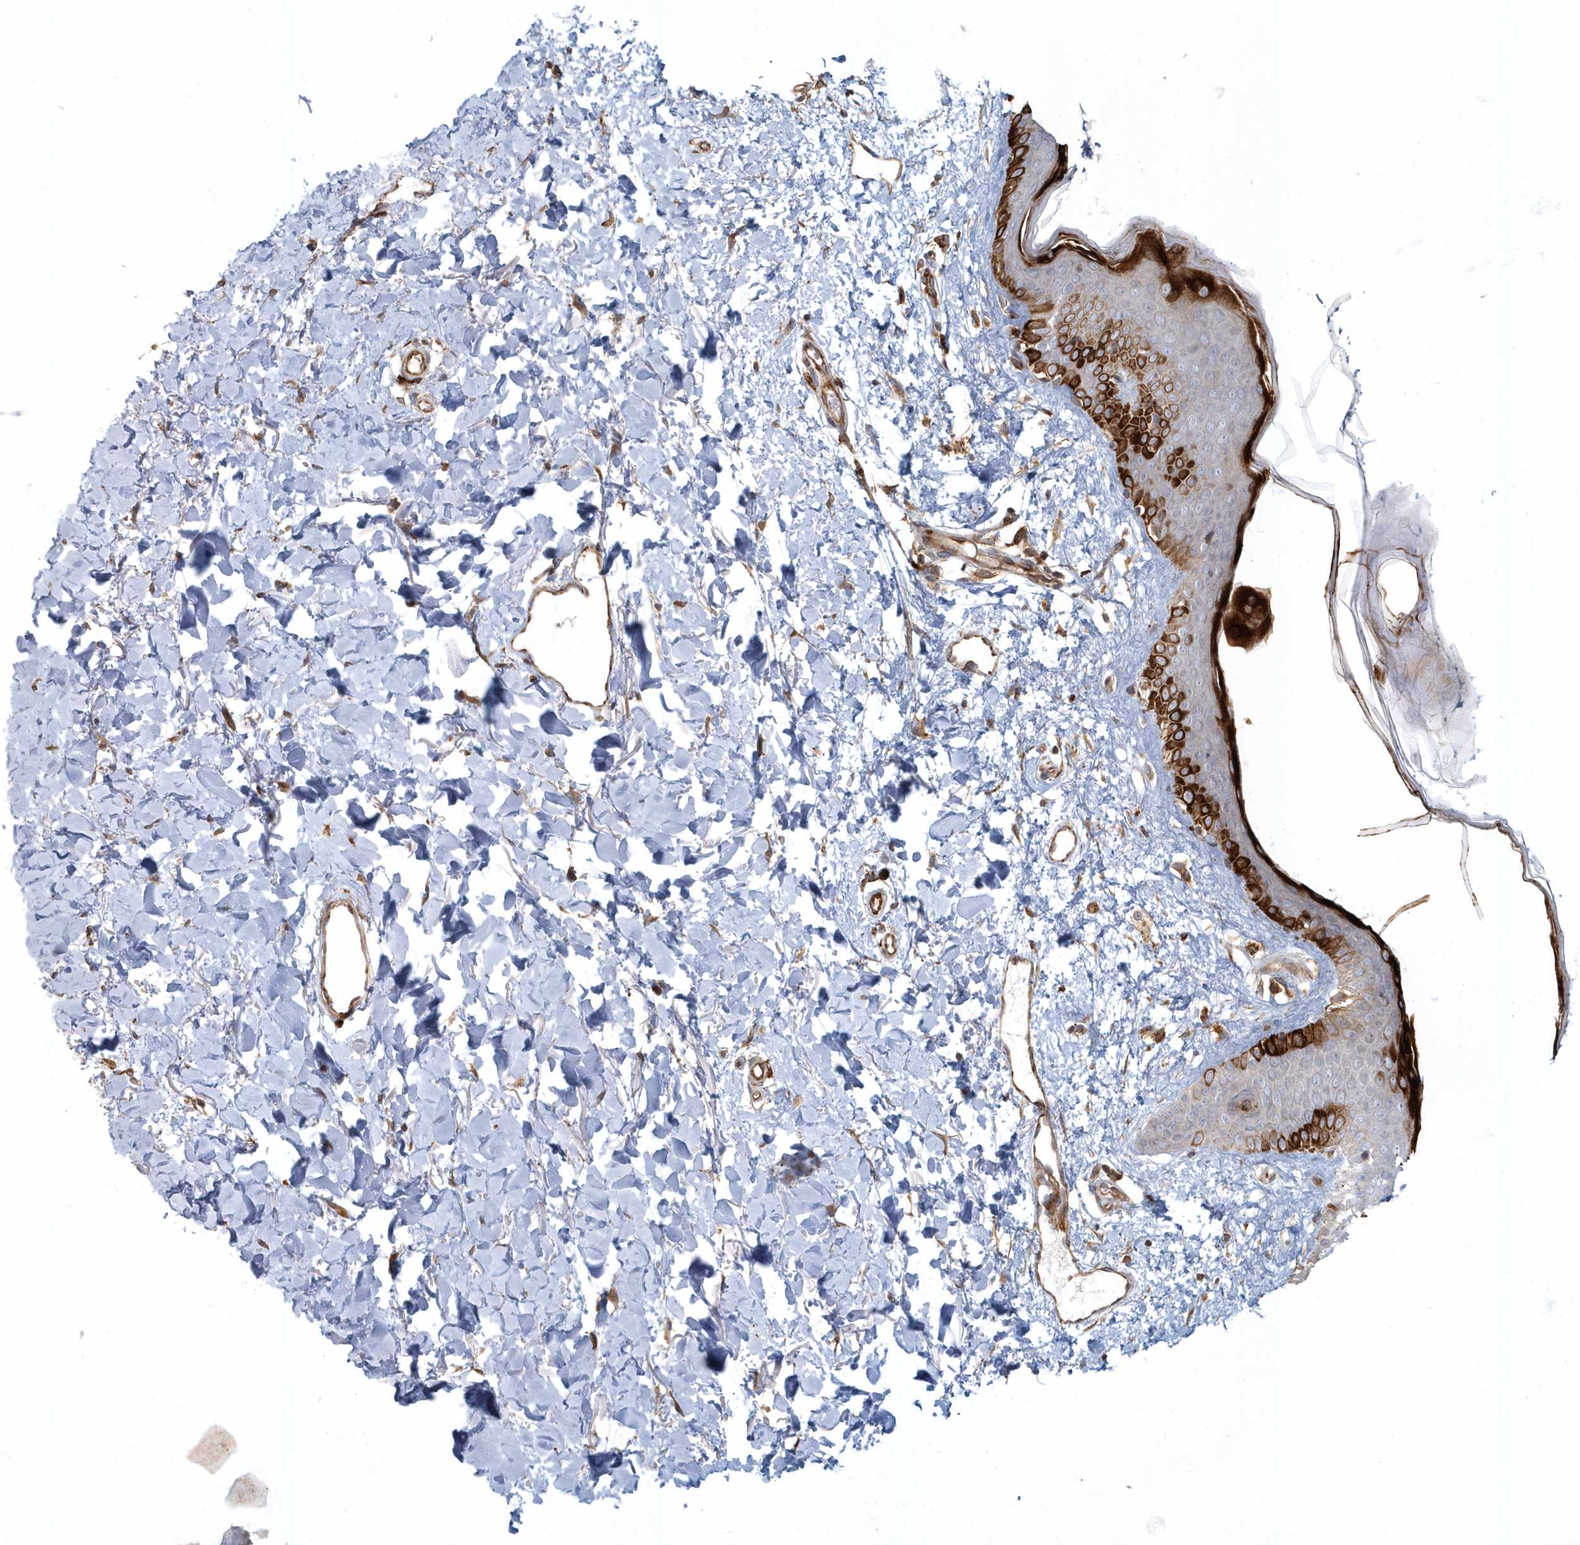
{"staining": {"intensity": "moderate", "quantity": ">75%", "location": "cytoplasmic/membranous"}, "tissue": "skin", "cell_type": "Fibroblasts", "image_type": "normal", "snomed": [{"axis": "morphology", "description": "Normal tissue, NOS"}, {"axis": "topography", "description": "Skin"}], "caption": "A brown stain highlights moderate cytoplasmic/membranous expression of a protein in fibroblasts of benign human skin. Nuclei are stained in blue.", "gene": "ARHGEF38", "patient": {"sex": "female", "age": 58}}